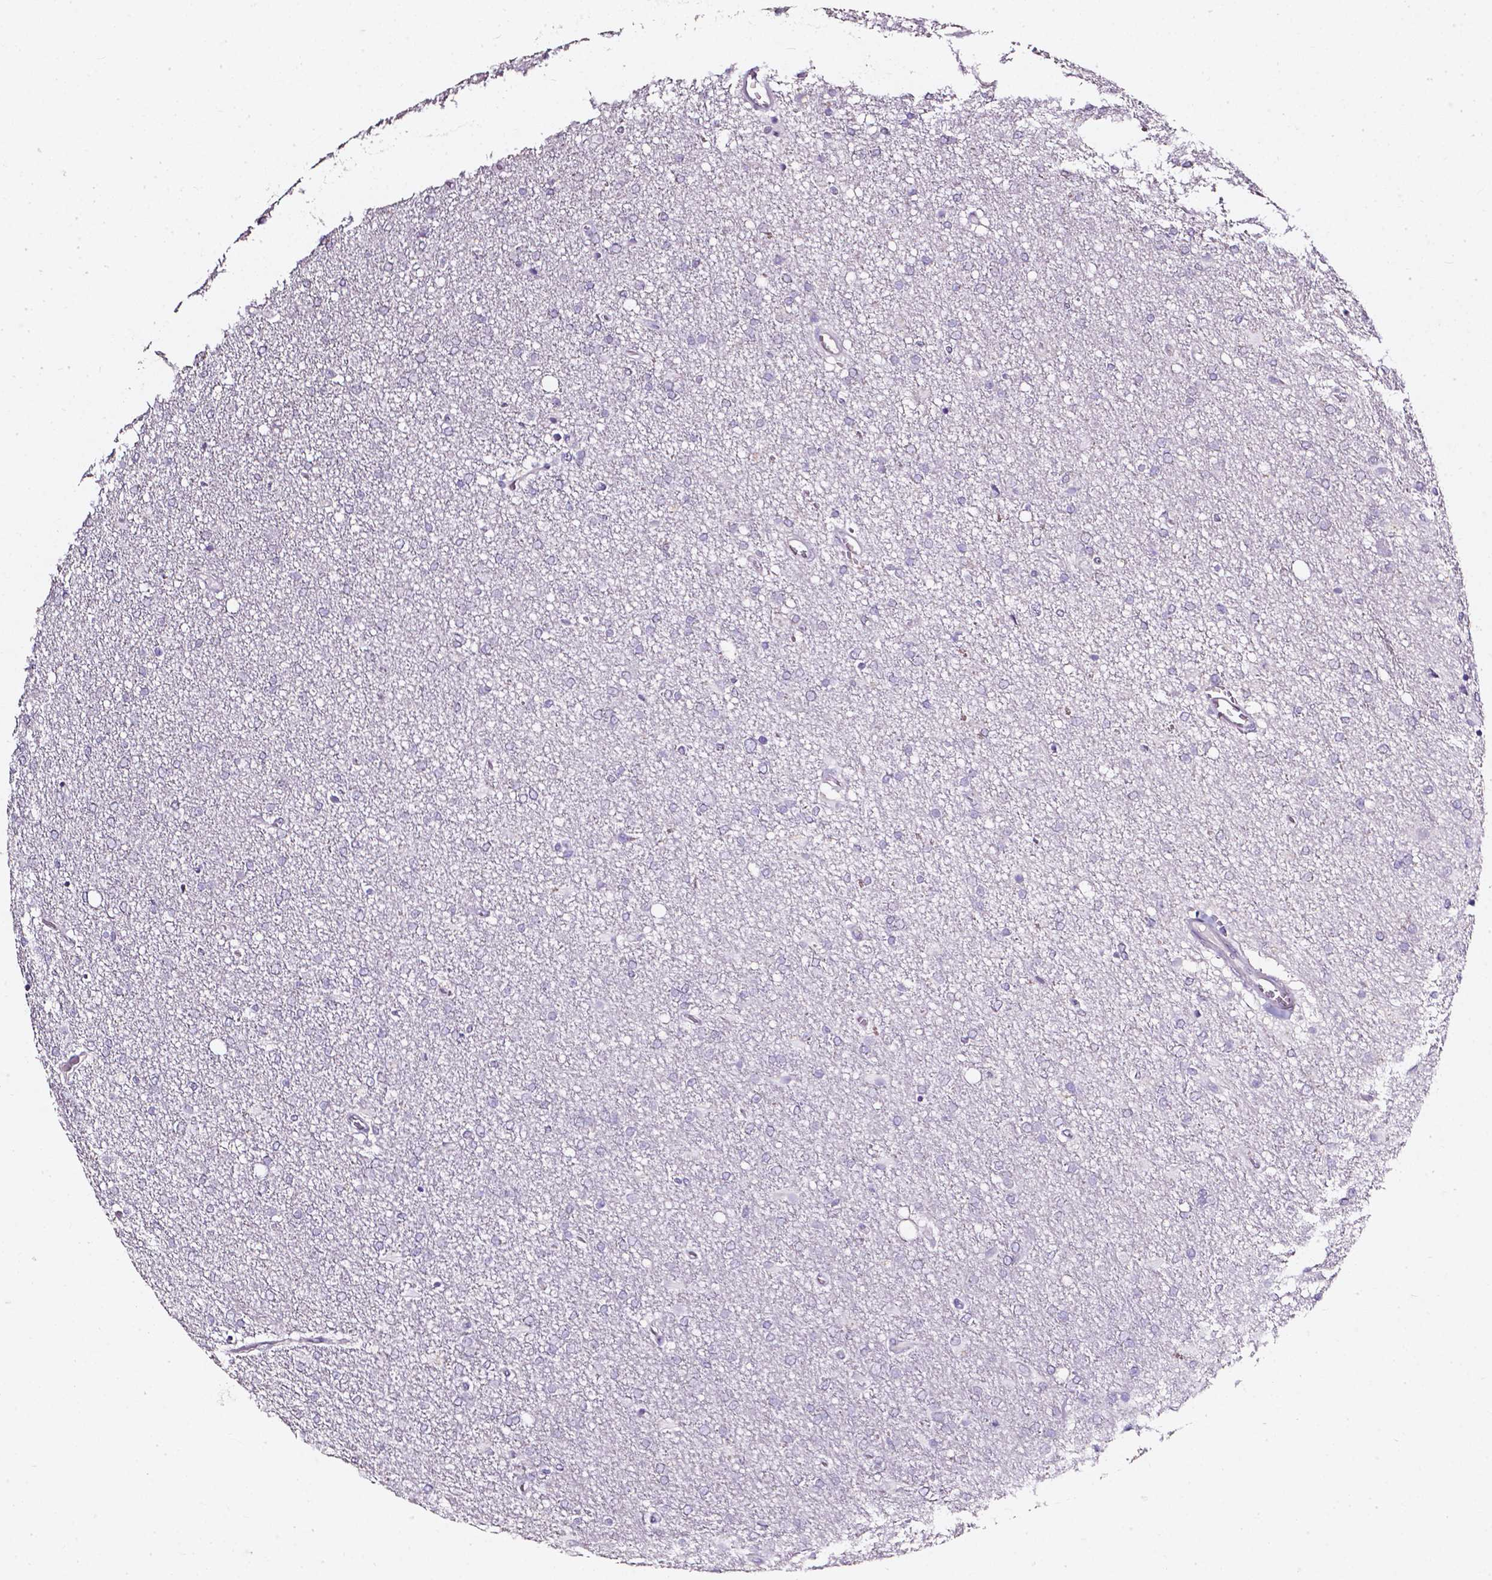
{"staining": {"intensity": "negative", "quantity": "none", "location": "none"}, "tissue": "glioma", "cell_type": "Tumor cells", "image_type": "cancer", "snomed": [{"axis": "morphology", "description": "Glioma, malignant, High grade"}, {"axis": "topography", "description": "Cerebral cortex"}], "caption": "Tumor cells show no significant protein positivity in malignant glioma (high-grade). (DAB (3,3'-diaminobenzidine) immunohistochemistry, high magnification).", "gene": "AKR1B10", "patient": {"sex": "male", "age": 70}}